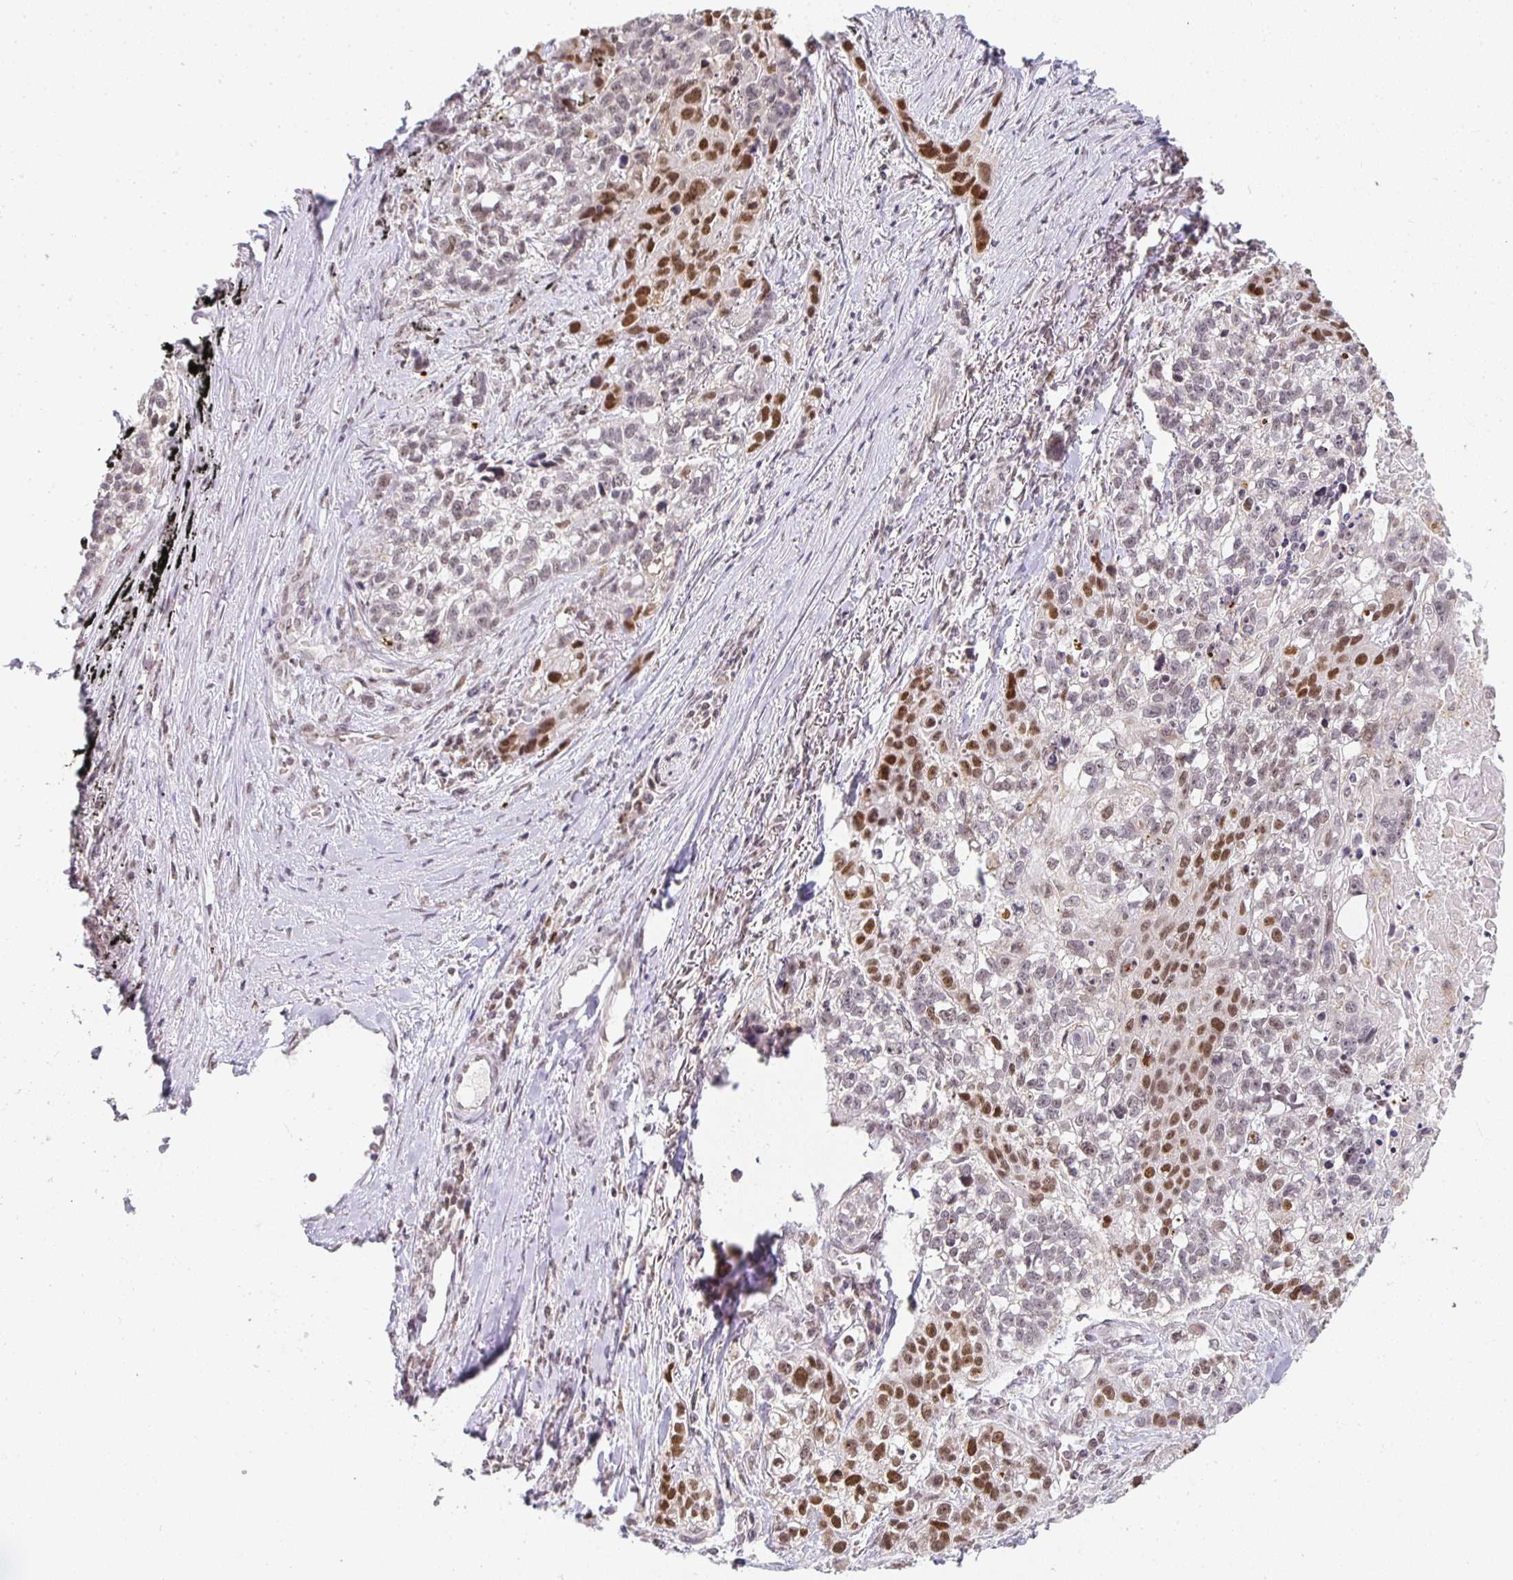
{"staining": {"intensity": "strong", "quantity": "<25%", "location": "nuclear"}, "tissue": "lung cancer", "cell_type": "Tumor cells", "image_type": "cancer", "snomed": [{"axis": "morphology", "description": "Squamous cell carcinoma, NOS"}, {"axis": "topography", "description": "Lung"}], "caption": "Immunohistochemical staining of lung cancer (squamous cell carcinoma) displays medium levels of strong nuclear expression in about <25% of tumor cells.", "gene": "SMARCA2", "patient": {"sex": "male", "age": 74}}